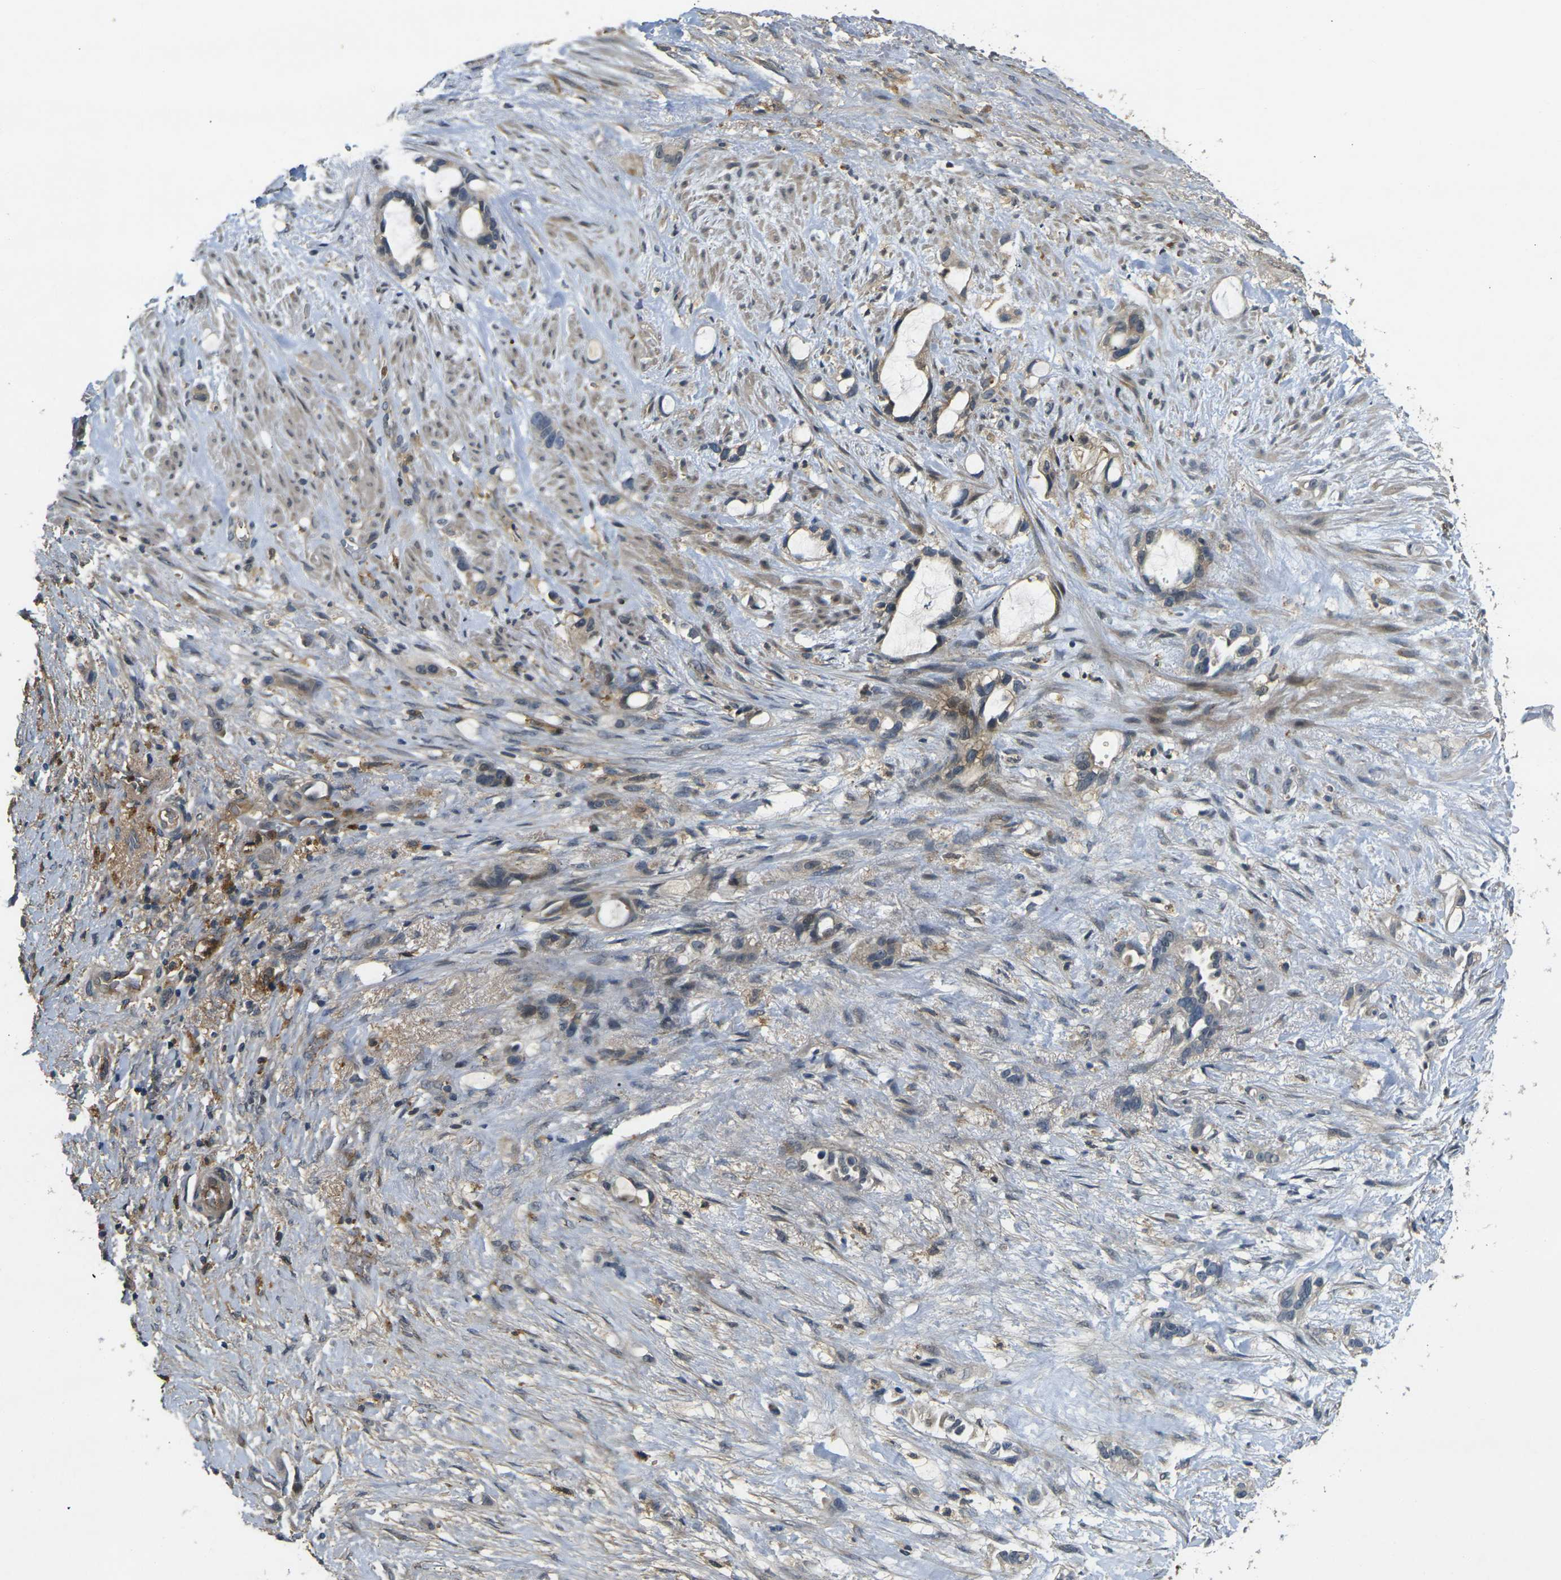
{"staining": {"intensity": "weak", "quantity": ">75%", "location": "cytoplasmic/membranous"}, "tissue": "liver cancer", "cell_type": "Tumor cells", "image_type": "cancer", "snomed": [{"axis": "morphology", "description": "Cholangiocarcinoma"}, {"axis": "topography", "description": "Liver"}], "caption": "Tumor cells exhibit low levels of weak cytoplasmic/membranous expression in about >75% of cells in human liver cancer.", "gene": "PIGL", "patient": {"sex": "female", "age": 65}}